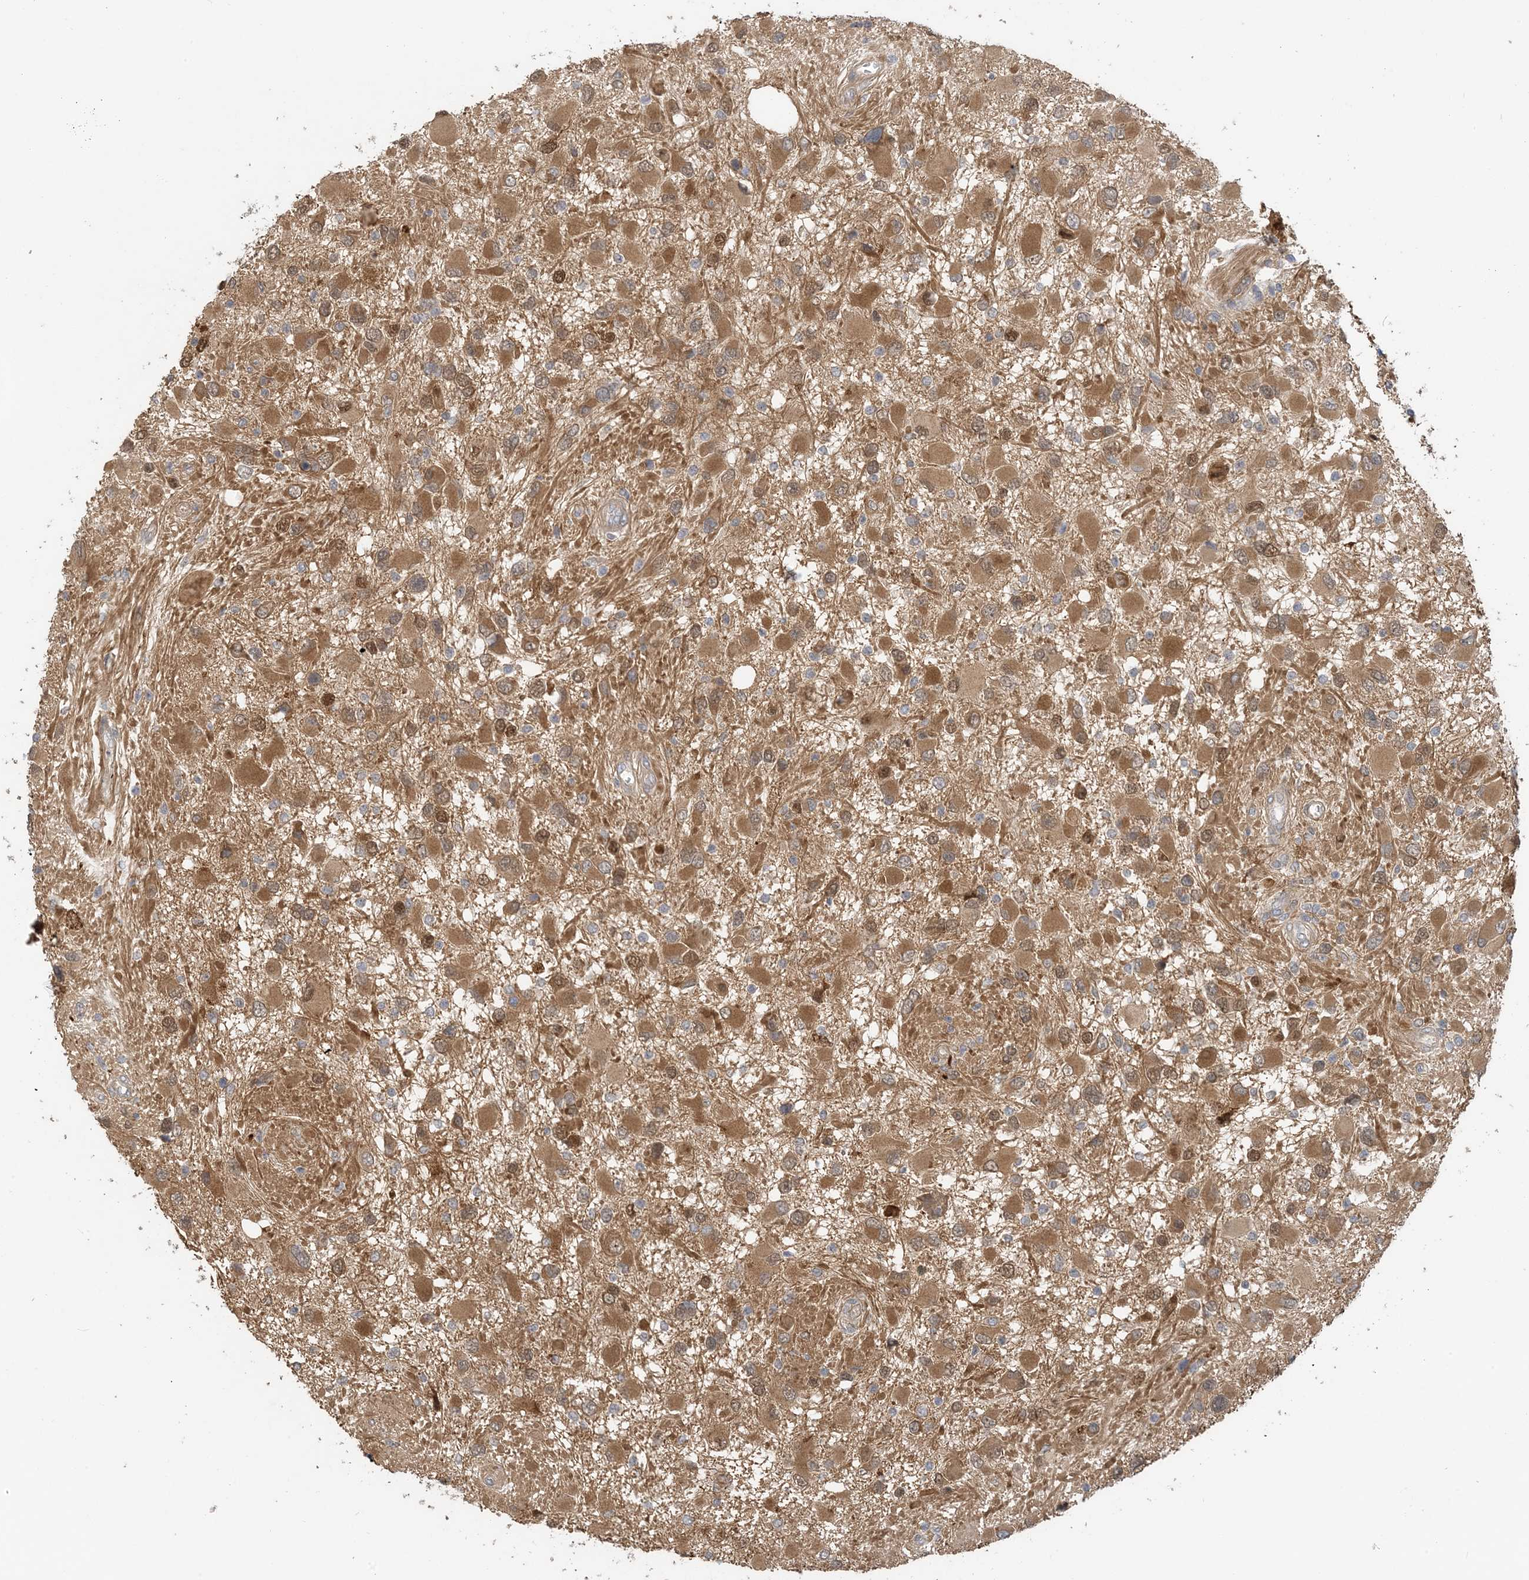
{"staining": {"intensity": "moderate", "quantity": ">75%", "location": "cytoplasmic/membranous,nuclear"}, "tissue": "glioma", "cell_type": "Tumor cells", "image_type": "cancer", "snomed": [{"axis": "morphology", "description": "Glioma, malignant, High grade"}, {"axis": "topography", "description": "Brain"}], "caption": "Approximately >75% of tumor cells in human malignant glioma (high-grade) show moderate cytoplasmic/membranous and nuclear protein expression as visualized by brown immunohistochemical staining.", "gene": "ZC3H12A", "patient": {"sex": "male", "age": 53}}